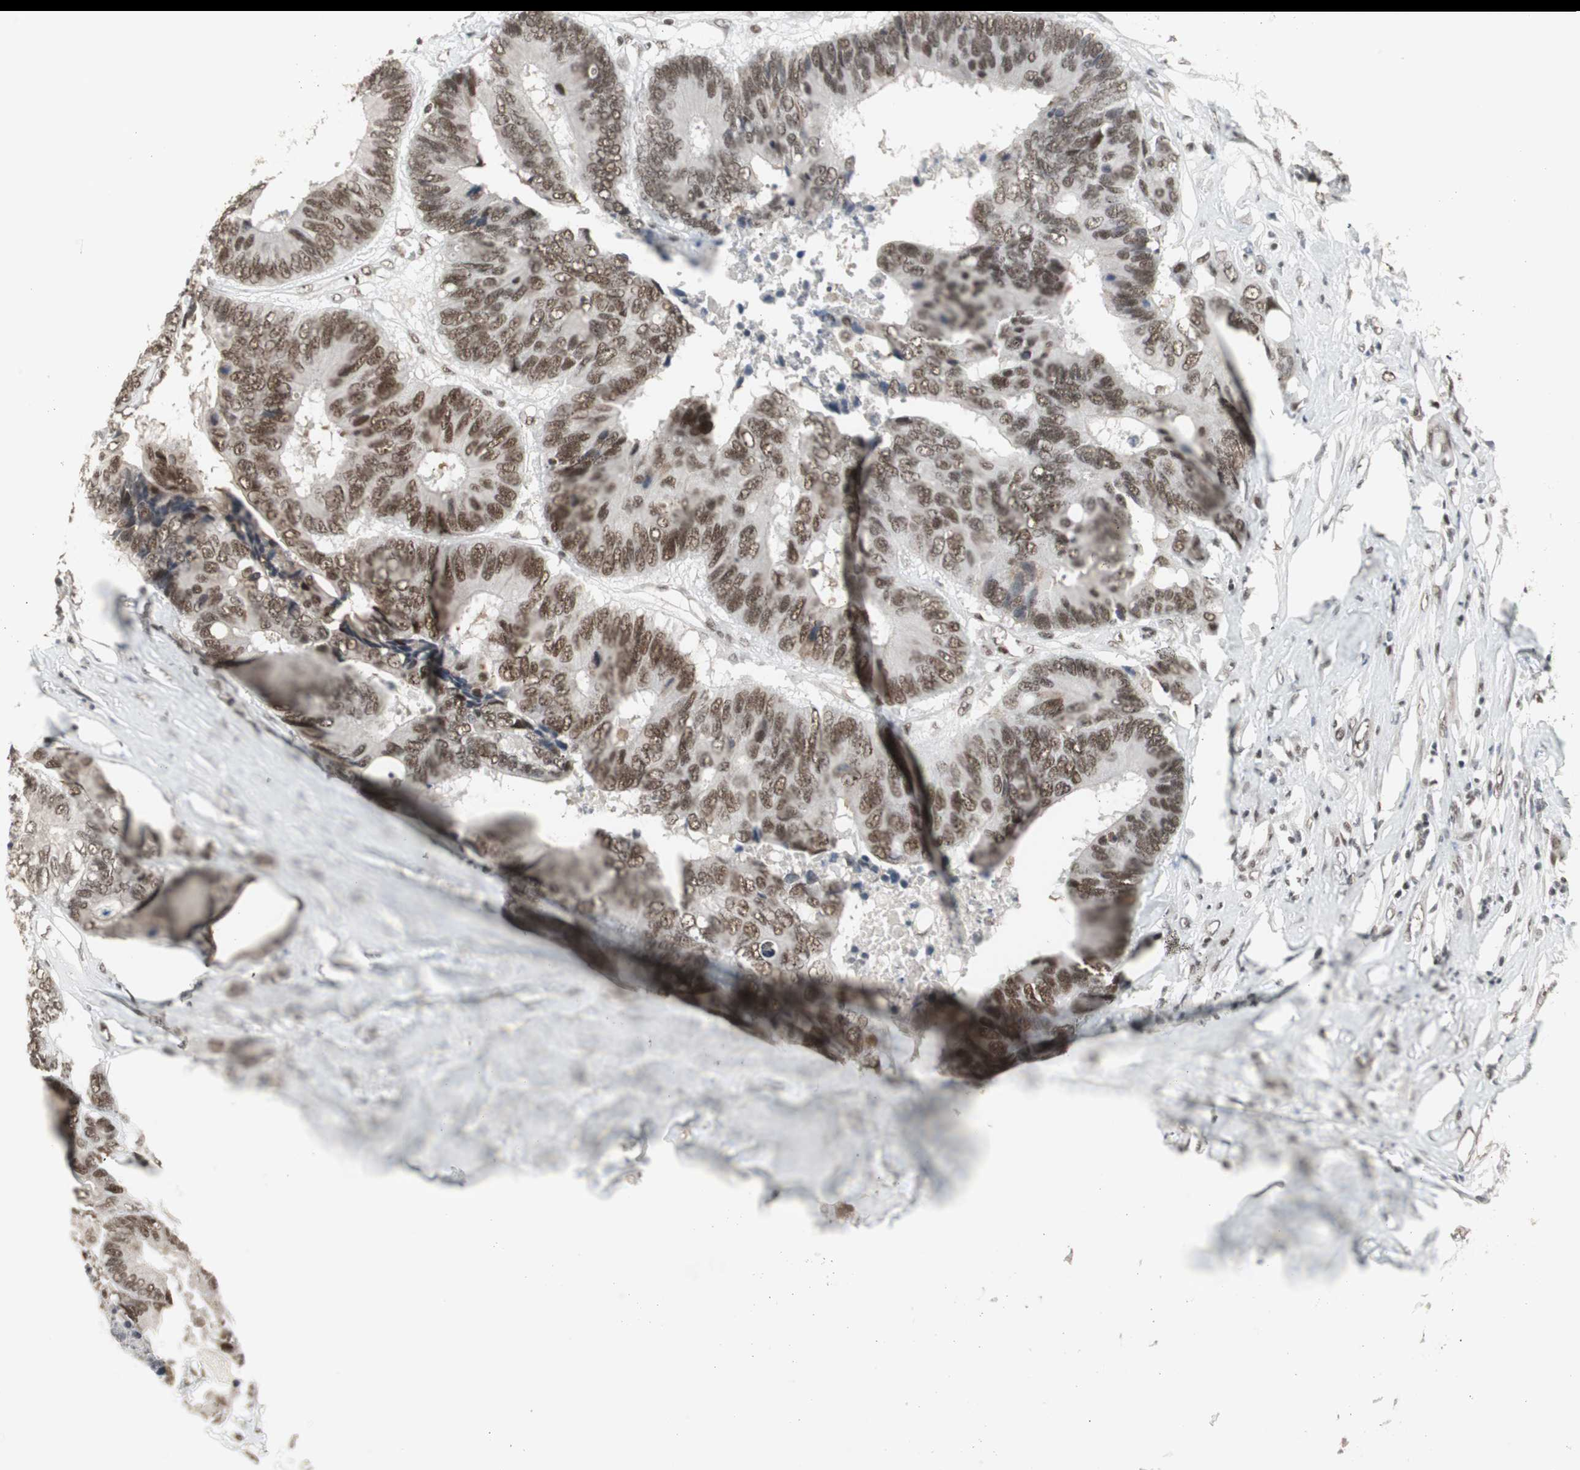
{"staining": {"intensity": "strong", "quantity": ">75%", "location": "nuclear"}, "tissue": "colorectal cancer", "cell_type": "Tumor cells", "image_type": "cancer", "snomed": [{"axis": "morphology", "description": "Adenocarcinoma, NOS"}, {"axis": "topography", "description": "Rectum"}], "caption": "Human colorectal adenocarcinoma stained with a protein marker demonstrates strong staining in tumor cells.", "gene": "RTF1", "patient": {"sex": "male", "age": 55}}